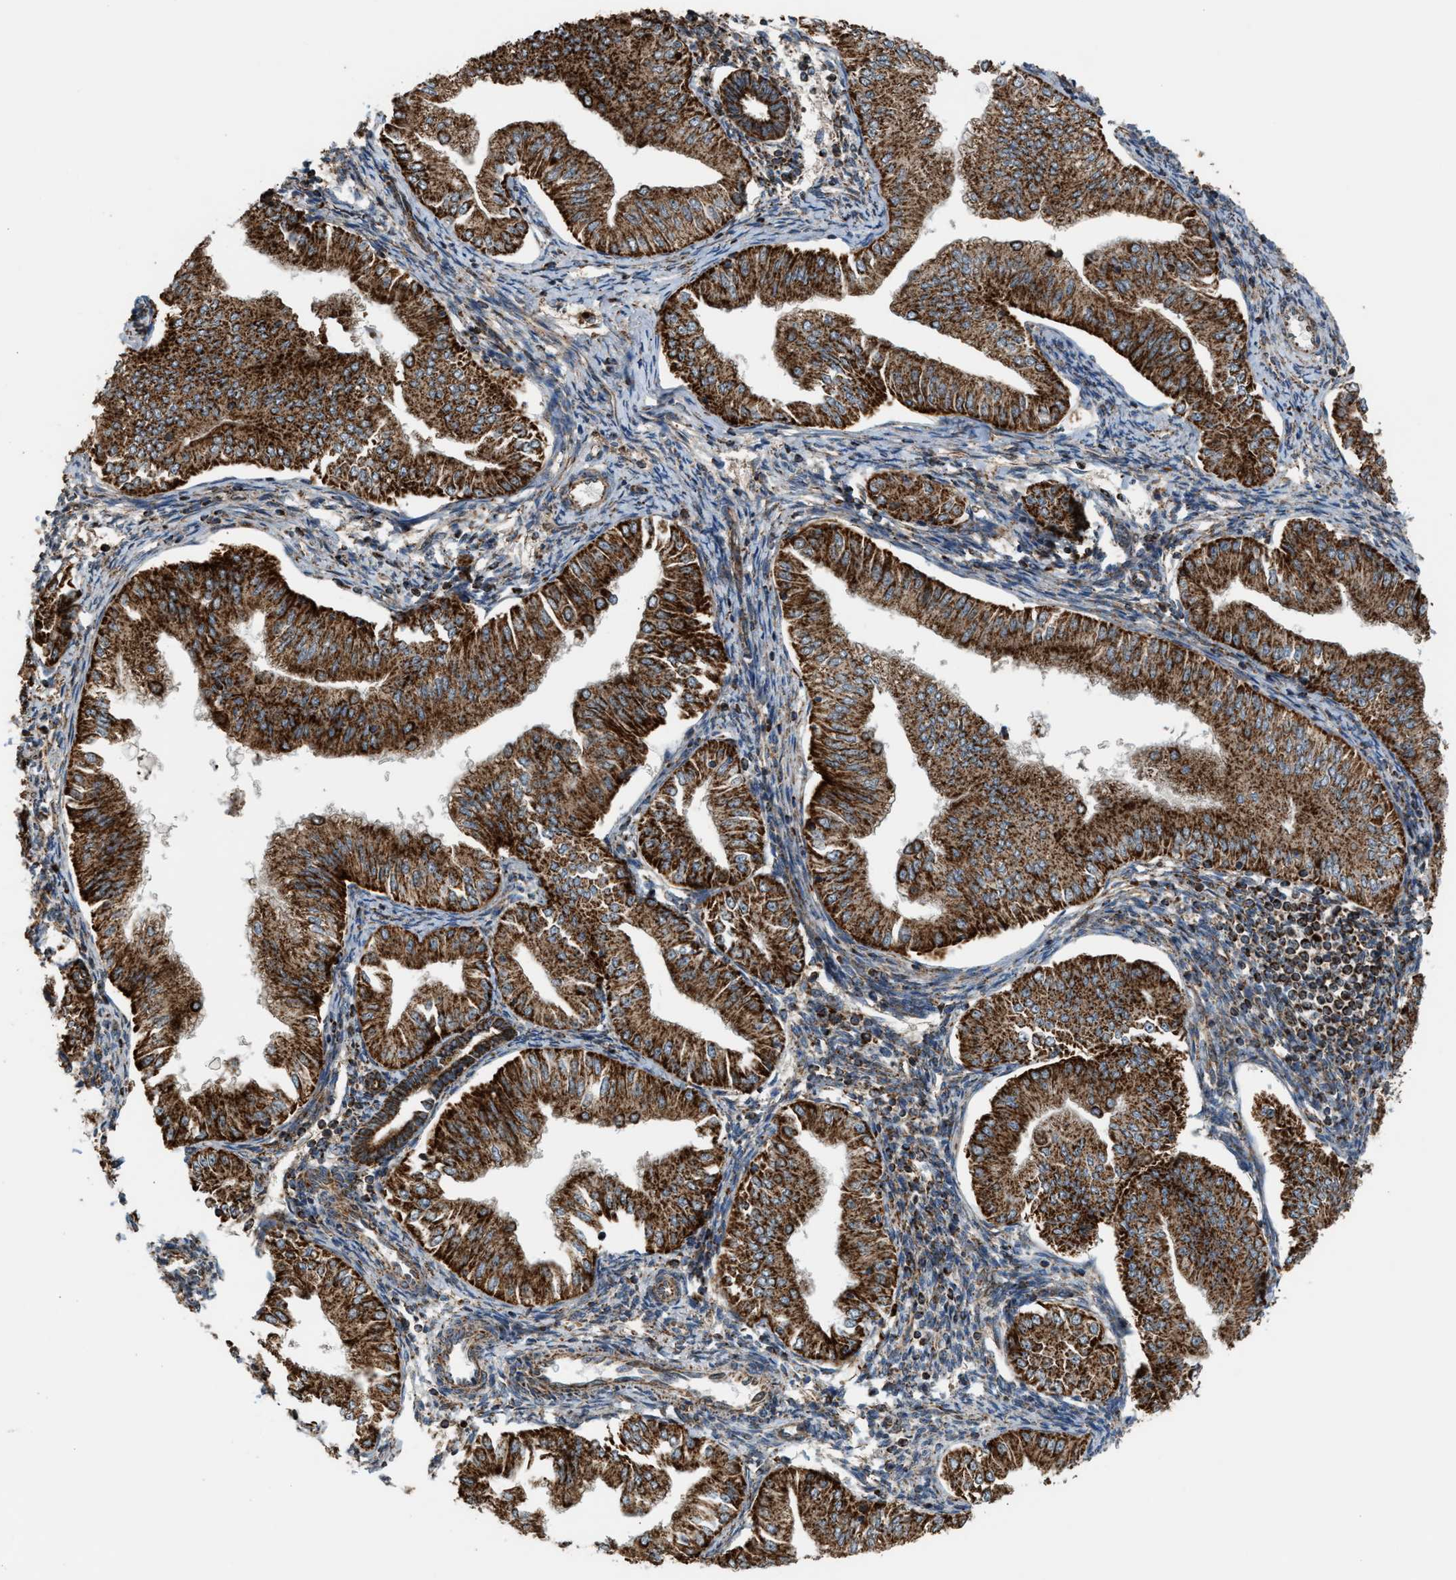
{"staining": {"intensity": "strong", "quantity": ">75%", "location": "cytoplasmic/membranous"}, "tissue": "endometrial cancer", "cell_type": "Tumor cells", "image_type": "cancer", "snomed": [{"axis": "morphology", "description": "Normal tissue, NOS"}, {"axis": "morphology", "description": "Adenocarcinoma, NOS"}, {"axis": "topography", "description": "Endometrium"}], "caption": "There is high levels of strong cytoplasmic/membranous positivity in tumor cells of adenocarcinoma (endometrial), as demonstrated by immunohistochemical staining (brown color).", "gene": "SGSM2", "patient": {"sex": "female", "age": 53}}